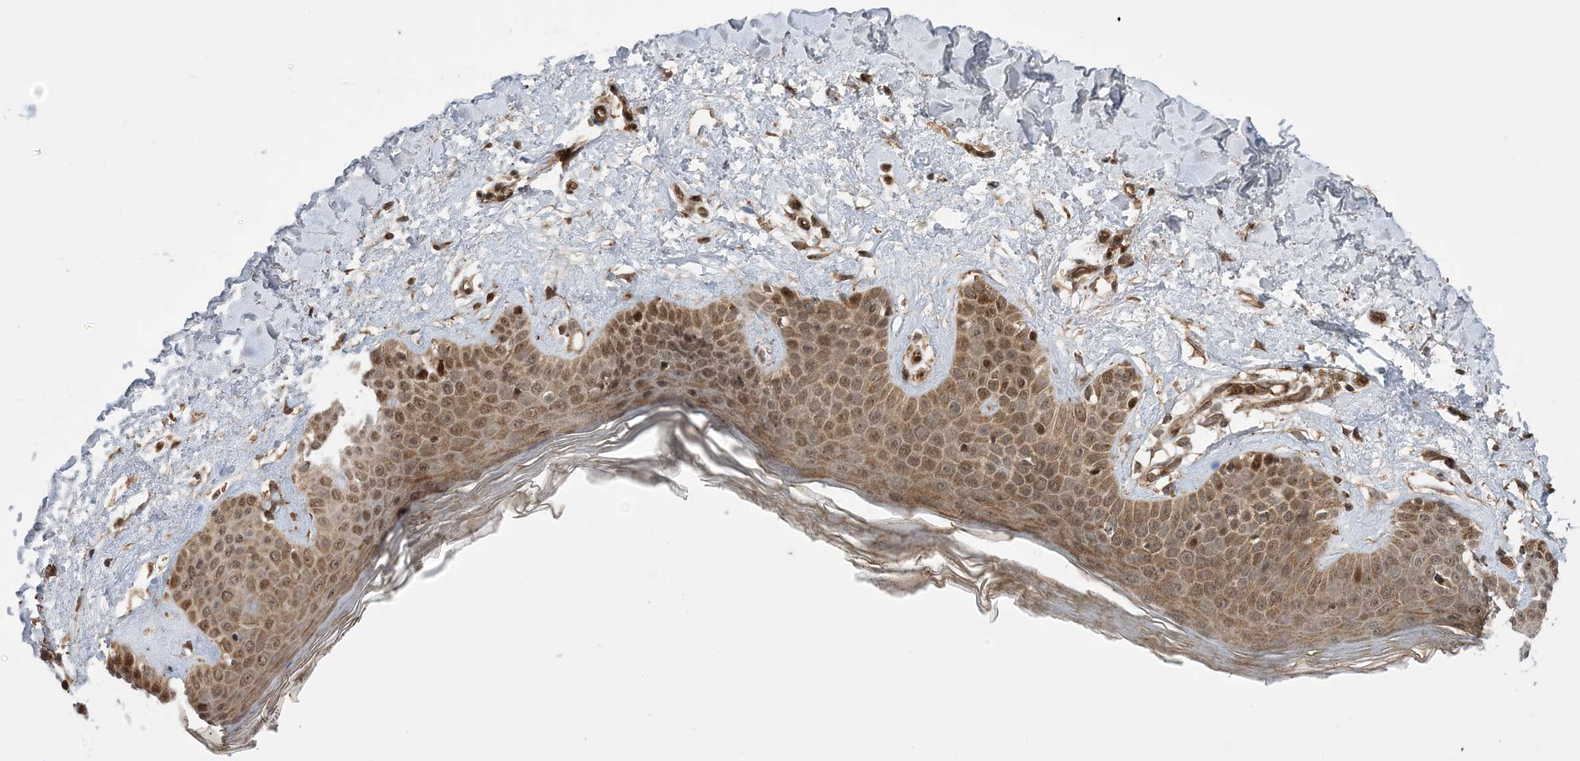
{"staining": {"intensity": "moderate", "quantity": ">75%", "location": "cytoplasmic/membranous,nuclear"}, "tissue": "skin", "cell_type": "Fibroblasts", "image_type": "normal", "snomed": [{"axis": "morphology", "description": "Normal tissue, NOS"}, {"axis": "topography", "description": "Skin"}], "caption": "This is a micrograph of IHC staining of benign skin, which shows moderate positivity in the cytoplasmic/membranous,nuclear of fibroblasts.", "gene": "ZNF511", "patient": {"sex": "female", "age": 64}}